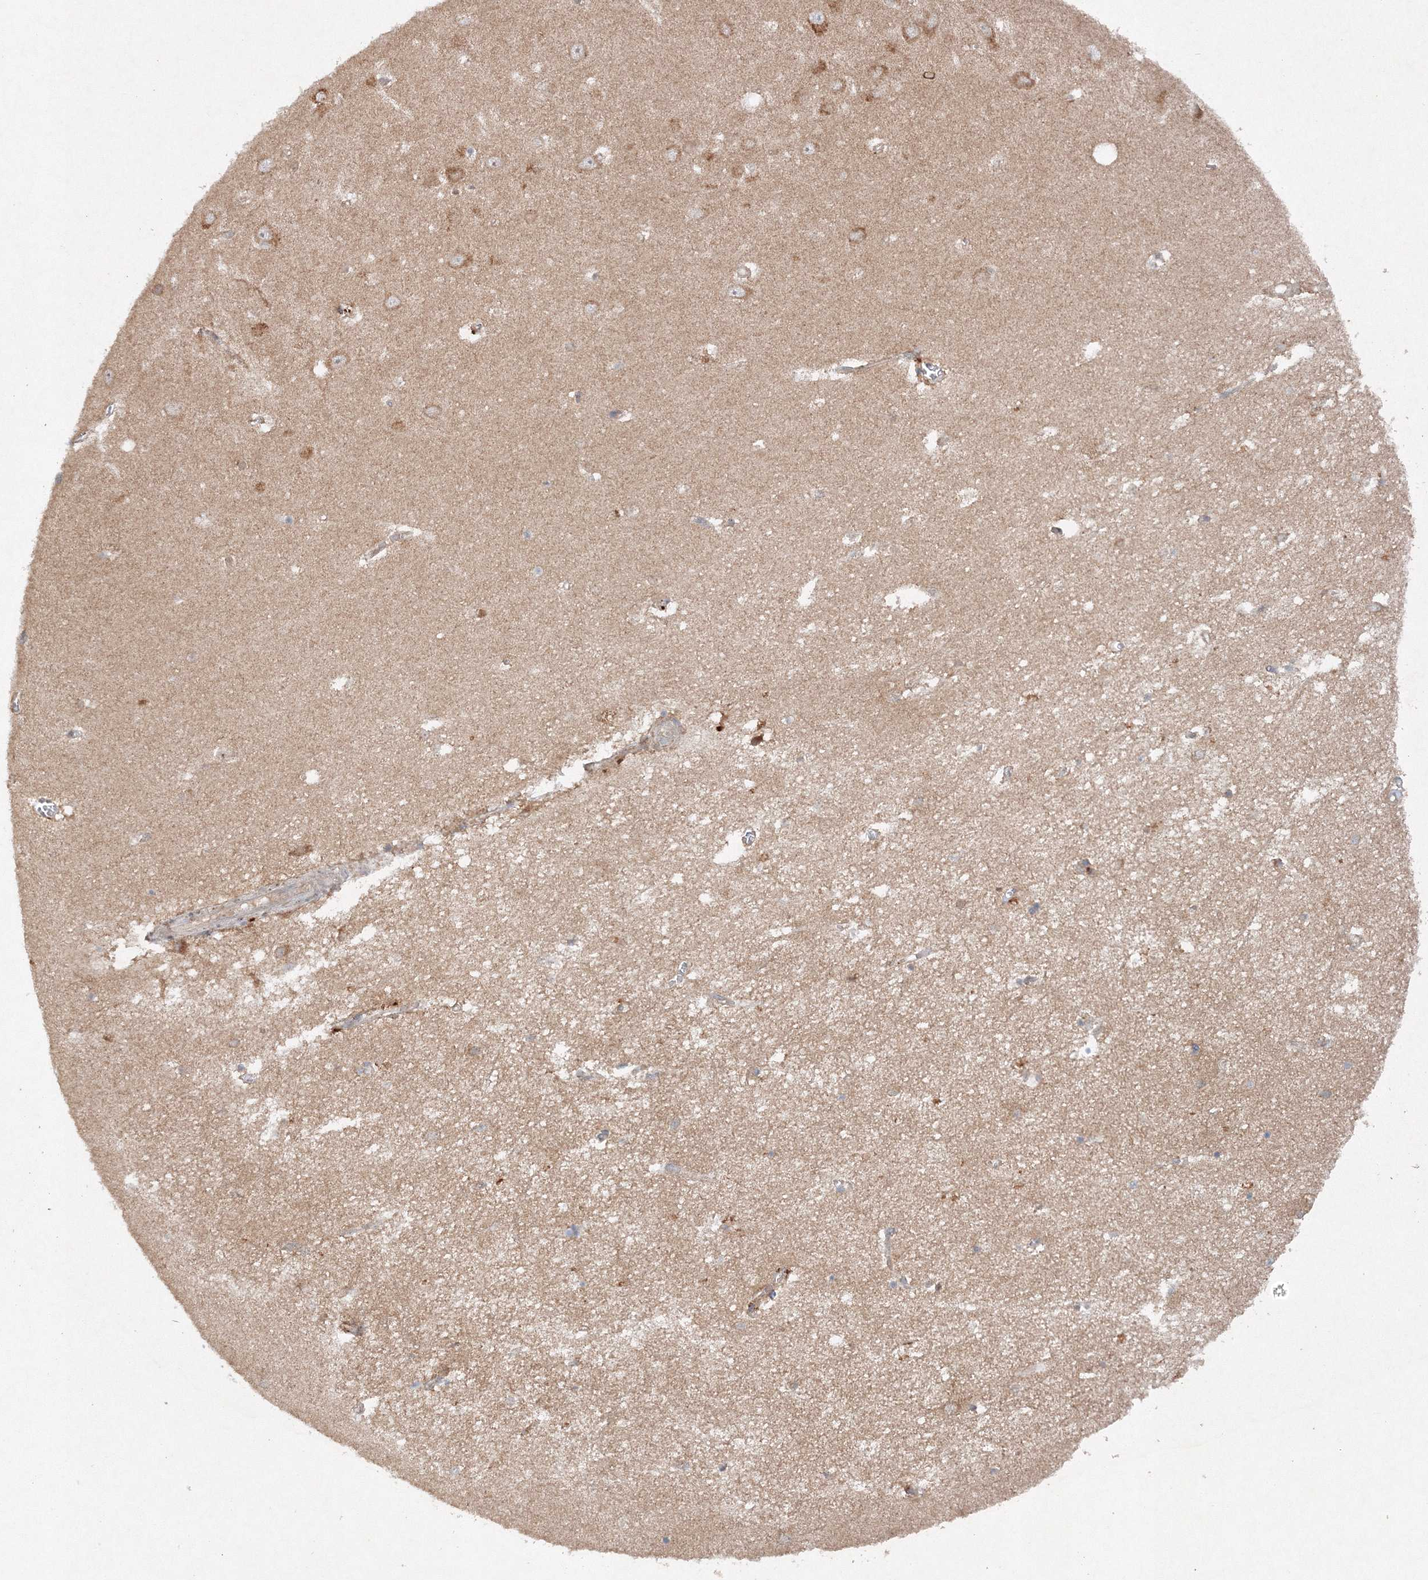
{"staining": {"intensity": "weak", "quantity": "<25%", "location": "cytoplasmic/membranous"}, "tissue": "hippocampus", "cell_type": "Glial cells", "image_type": "normal", "snomed": [{"axis": "morphology", "description": "Normal tissue, NOS"}, {"axis": "topography", "description": "Hippocampus"}], "caption": "DAB (3,3'-diaminobenzidine) immunohistochemical staining of benign human hippocampus reveals no significant expression in glial cells.", "gene": "SLC36A1", "patient": {"sex": "female", "age": 64}}